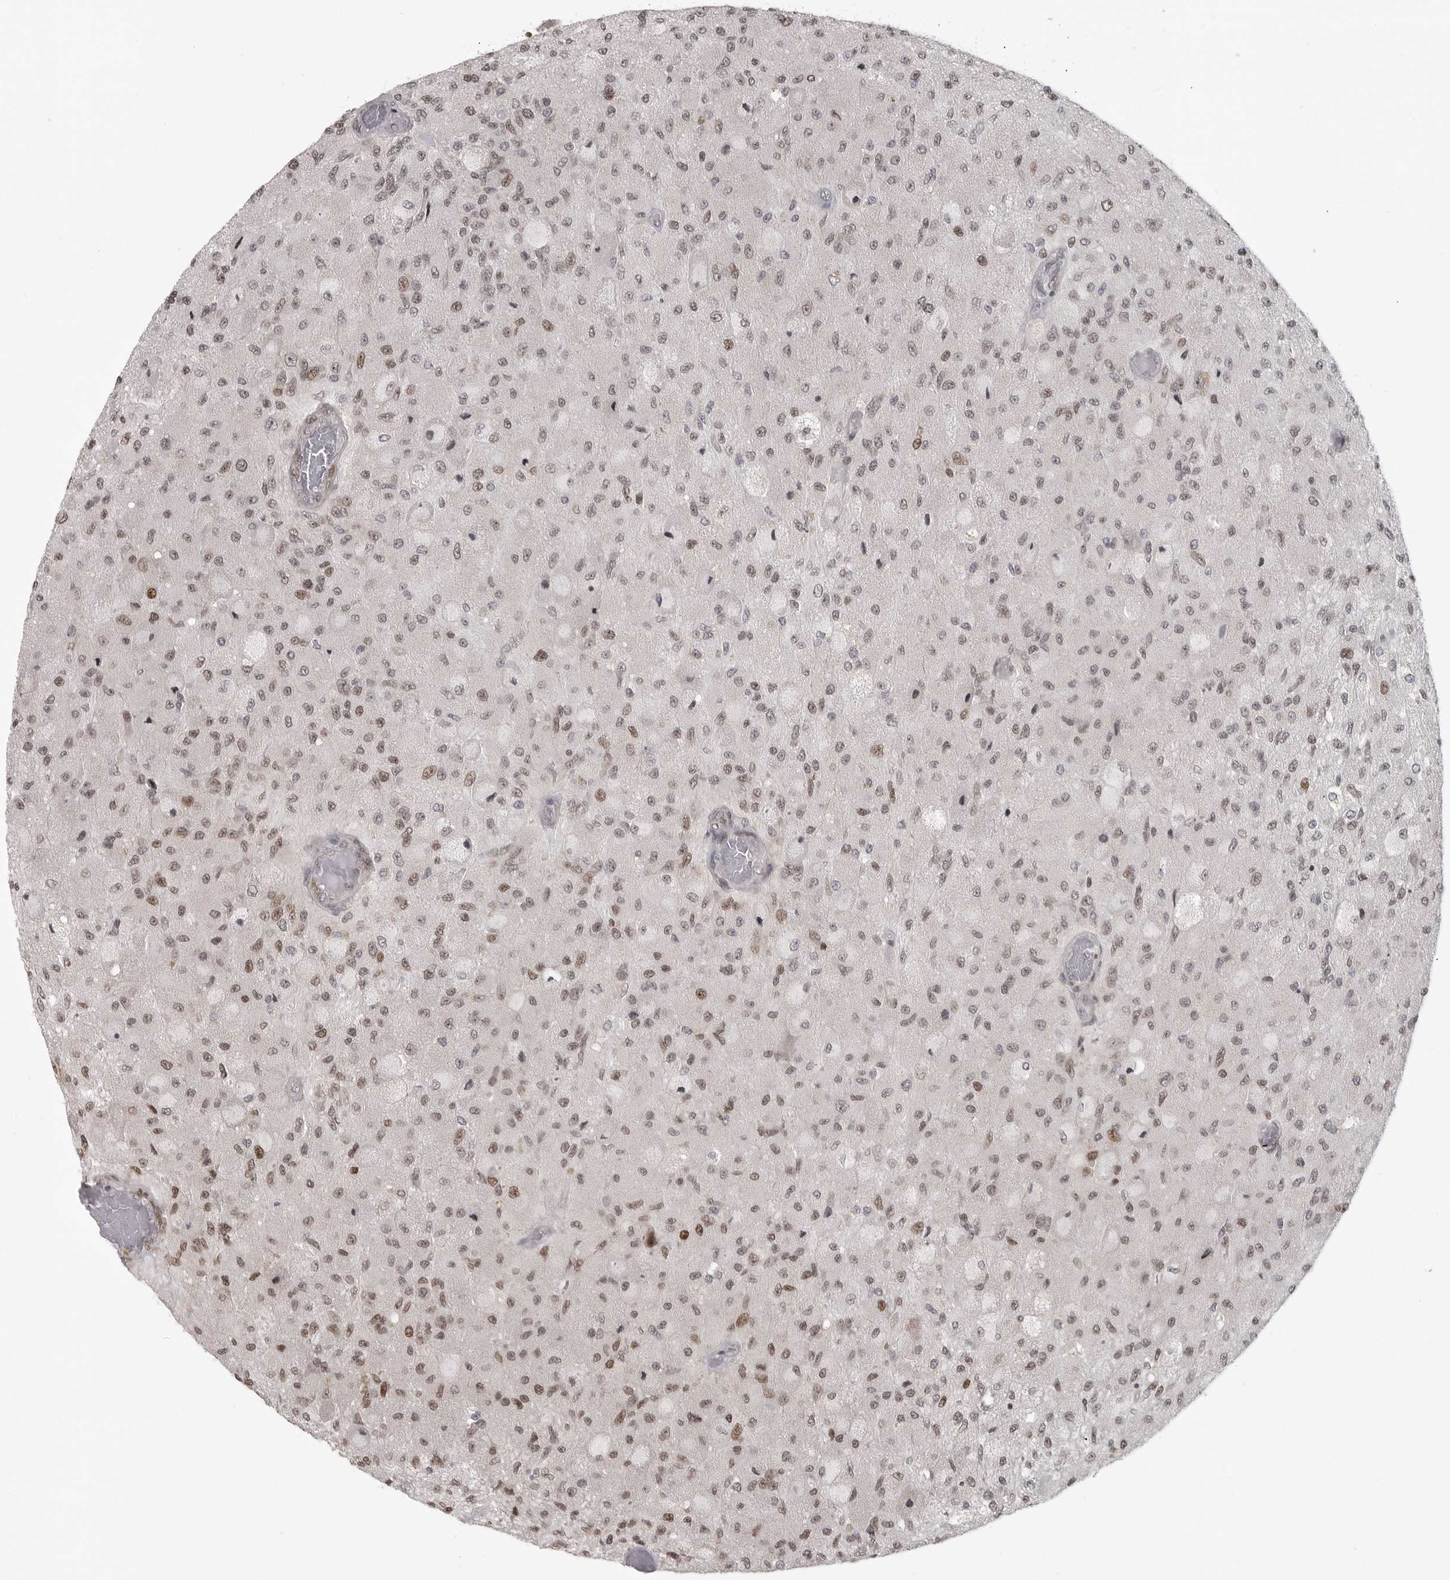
{"staining": {"intensity": "moderate", "quantity": ">75%", "location": "nuclear"}, "tissue": "glioma", "cell_type": "Tumor cells", "image_type": "cancer", "snomed": [{"axis": "morphology", "description": "Normal tissue, NOS"}, {"axis": "morphology", "description": "Glioma, malignant, High grade"}, {"axis": "topography", "description": "Cerebral cortex"}], "caption": "This image shows immunohistochemistry (IHC) staining of human malignant glioma (high-grade), with medium moderate nuclear positivity in about >75% of tumor cells.", "gene": "ISG20L2", "patient": {"sex": "male", "age": 77}}